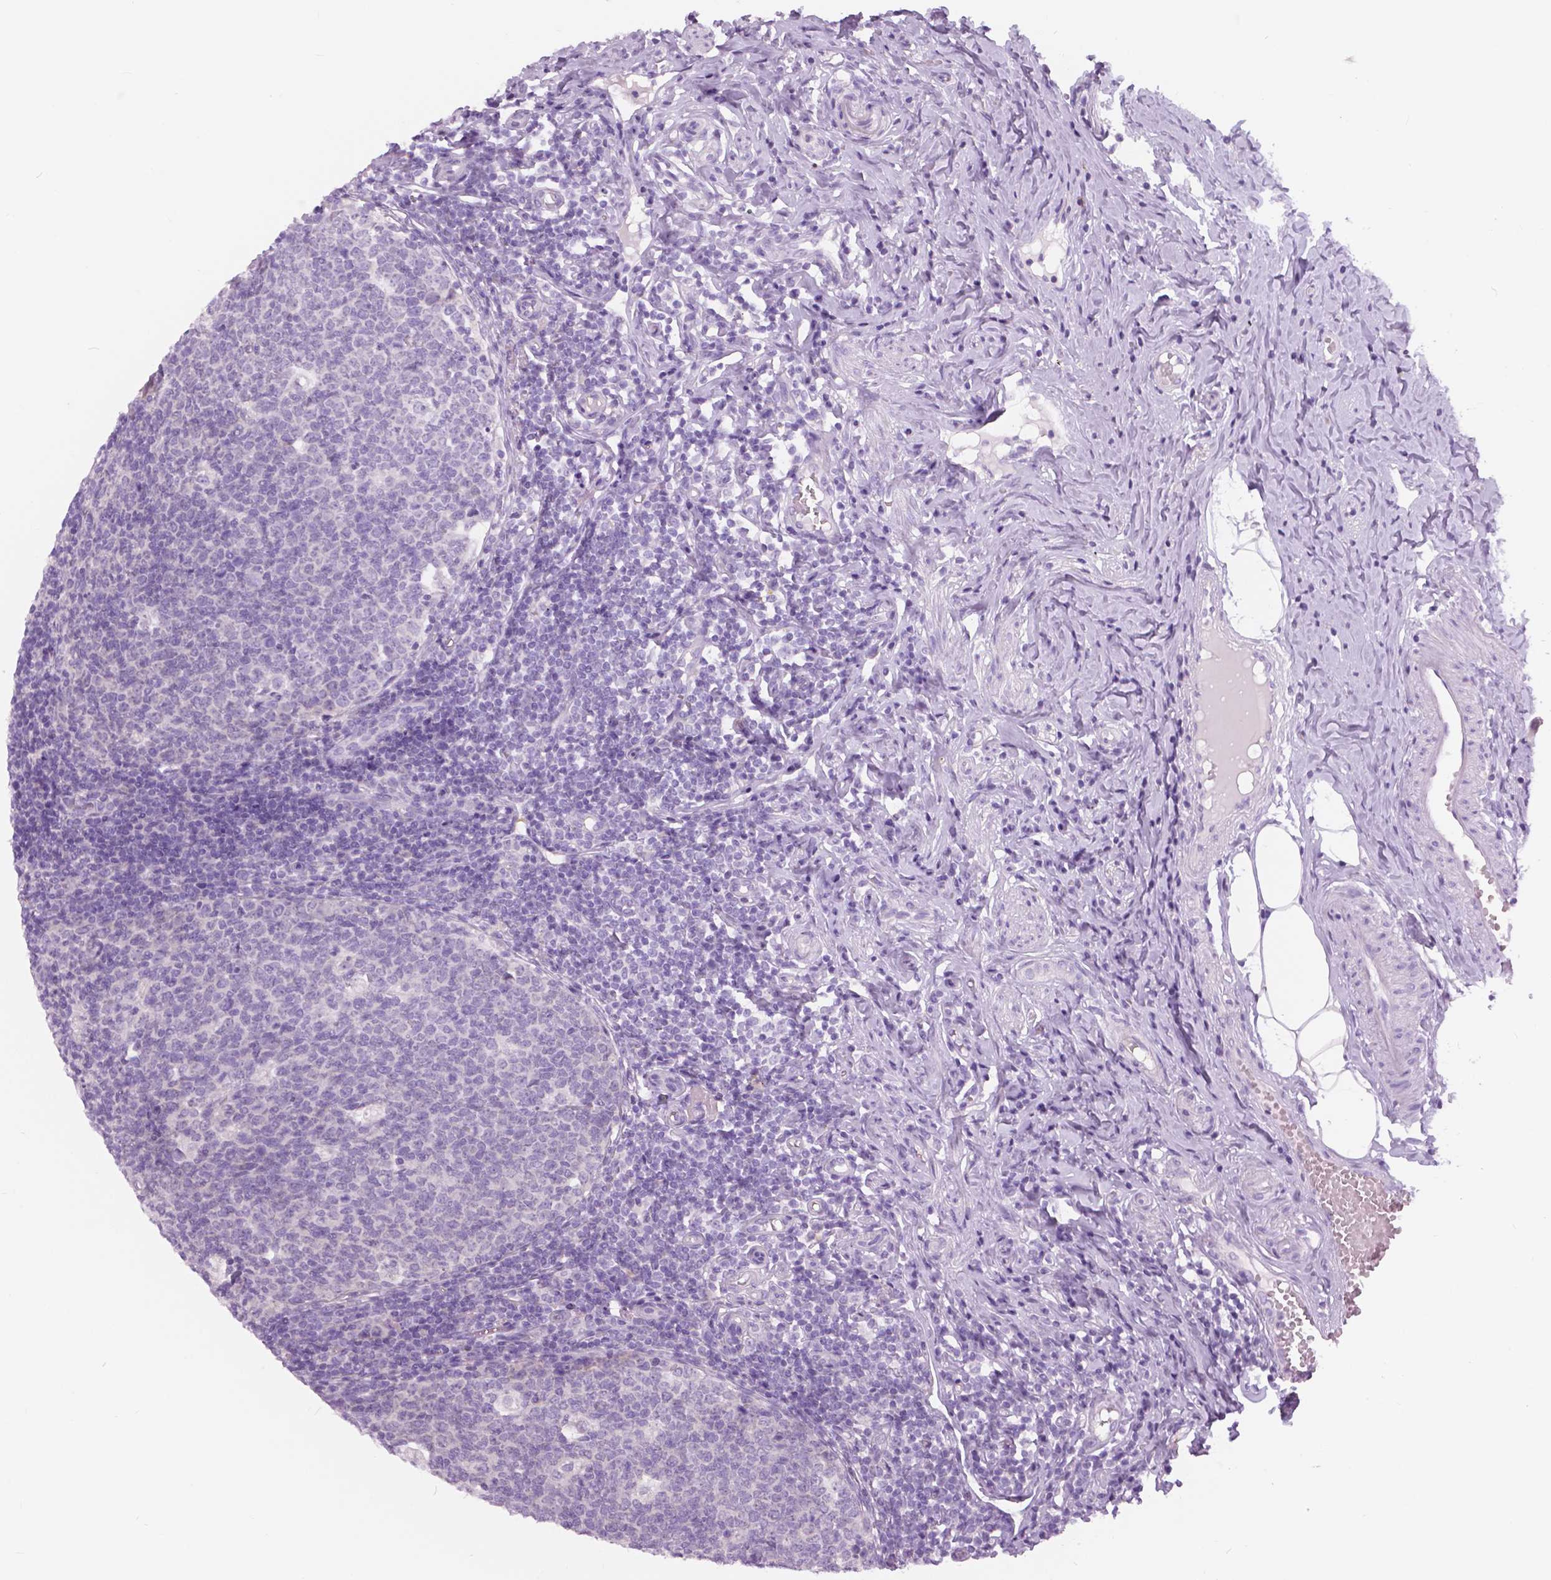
{"staining": {"intensity": "negative", "quantity": "none", "location": "none"}, "tissue": "appendix", "cell_type": "Glandular cells", "image_type": "normal", "snomed": [{"axis": "morphology", "description": "Normal tissue, NOS"}, {"axis": "topography", "description": "Appendix"}], "caption": "A histopathology image of appendix stained for a protein demonstrates no brown staining in glandular cells.", "gene": "TP53TG5", "patient": {"sex": "male", "age": 18}}